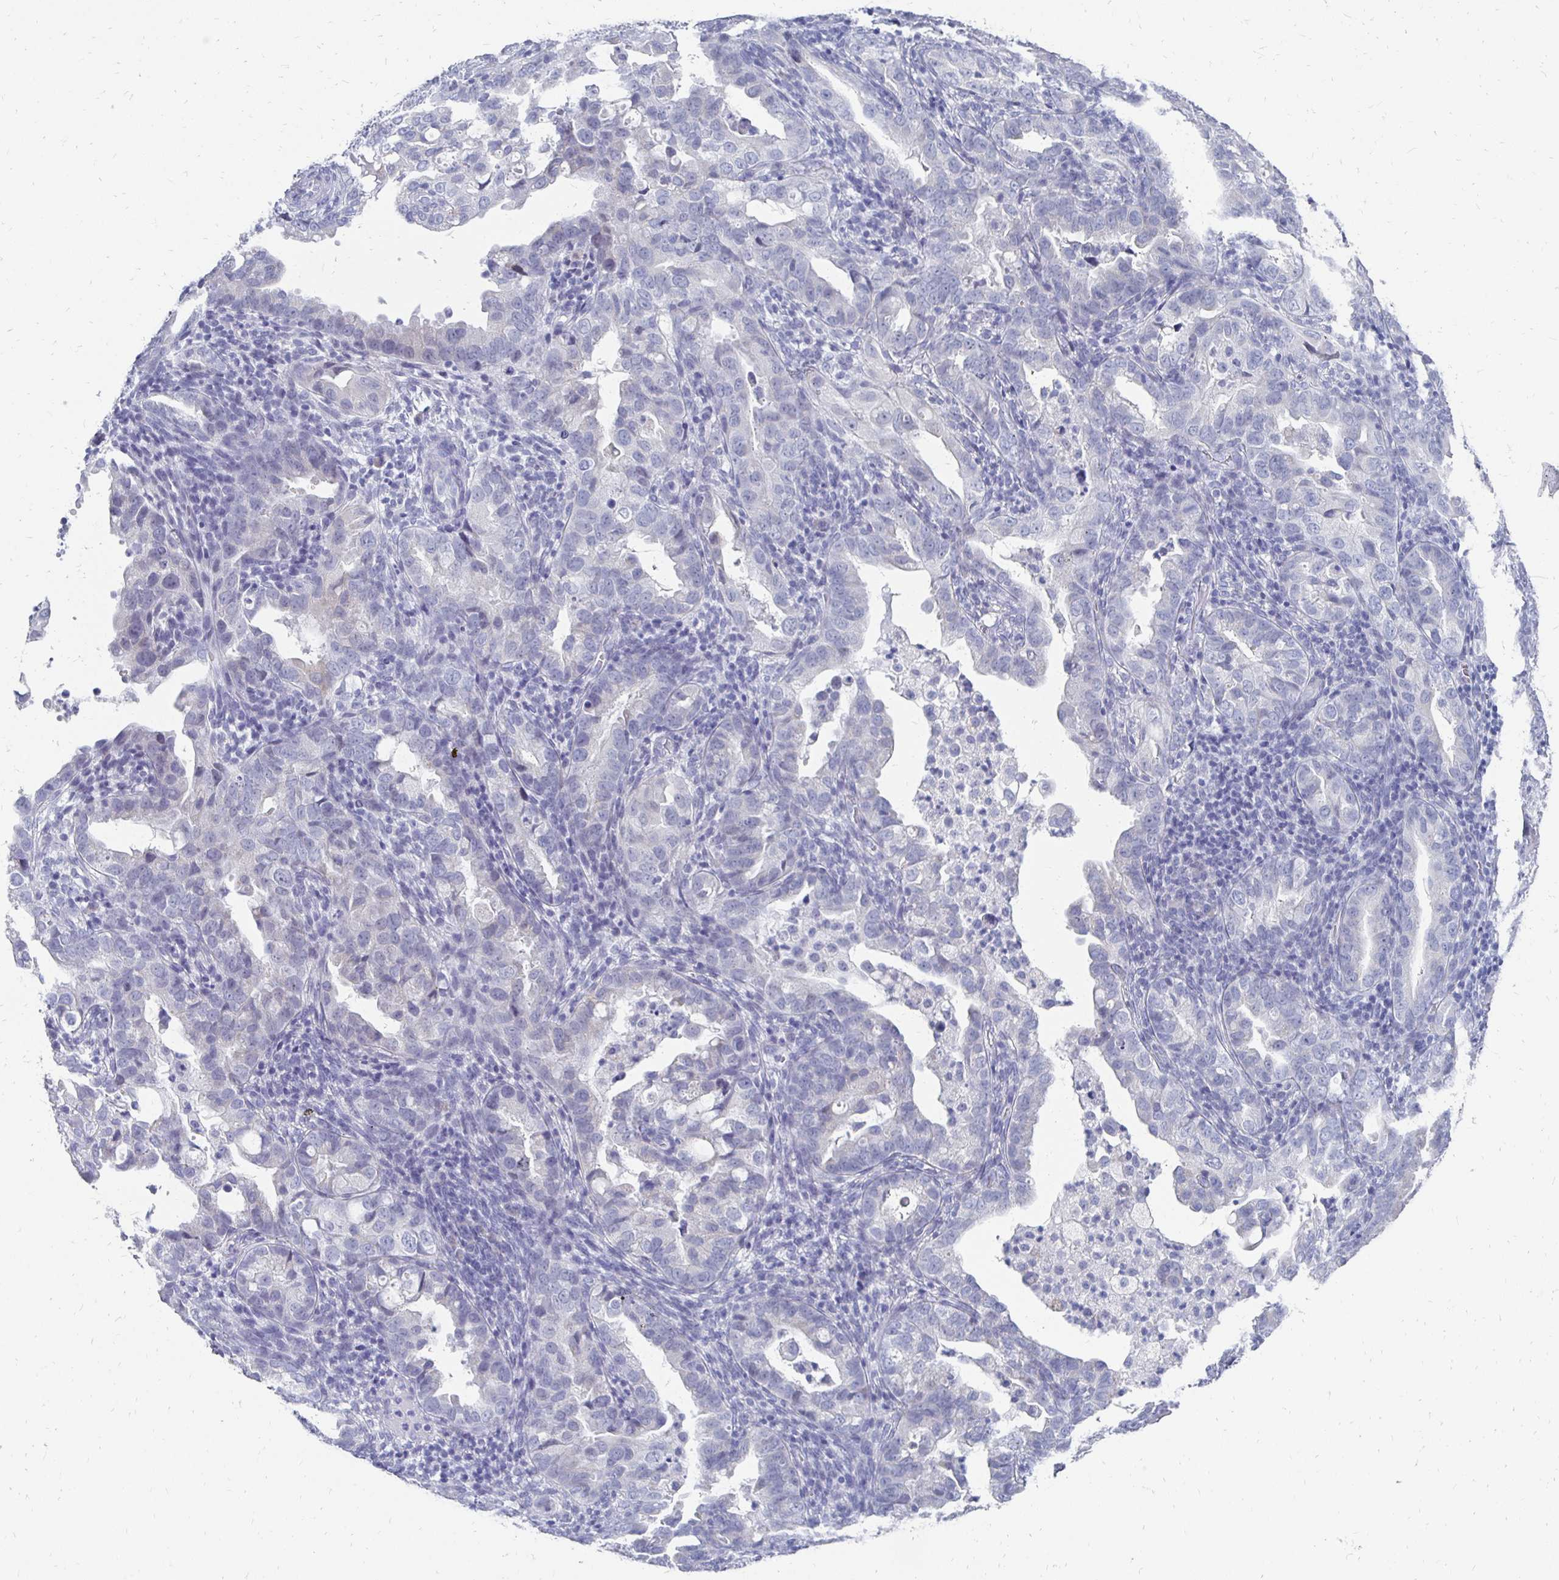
{"staining": {"intensity": "negative", "quantity": "none", "location": "none"}, "tissue": "endometrial cancer", "cell_type": "Tumor cells", "image_type": "cancer", "snomed": [{"axis": "morphology", "description": "Adenocarcinoma, NOS"}, {"axis": "topography", "description": "Endometrium"}], "caption": "Human endometrial adenocarcinoma stained for a protein using immunohistochemistry (IHC) displays no expression in tumor cells.", "gene": "SYCP3", "patient": {"sex": "female", "age": 57}}